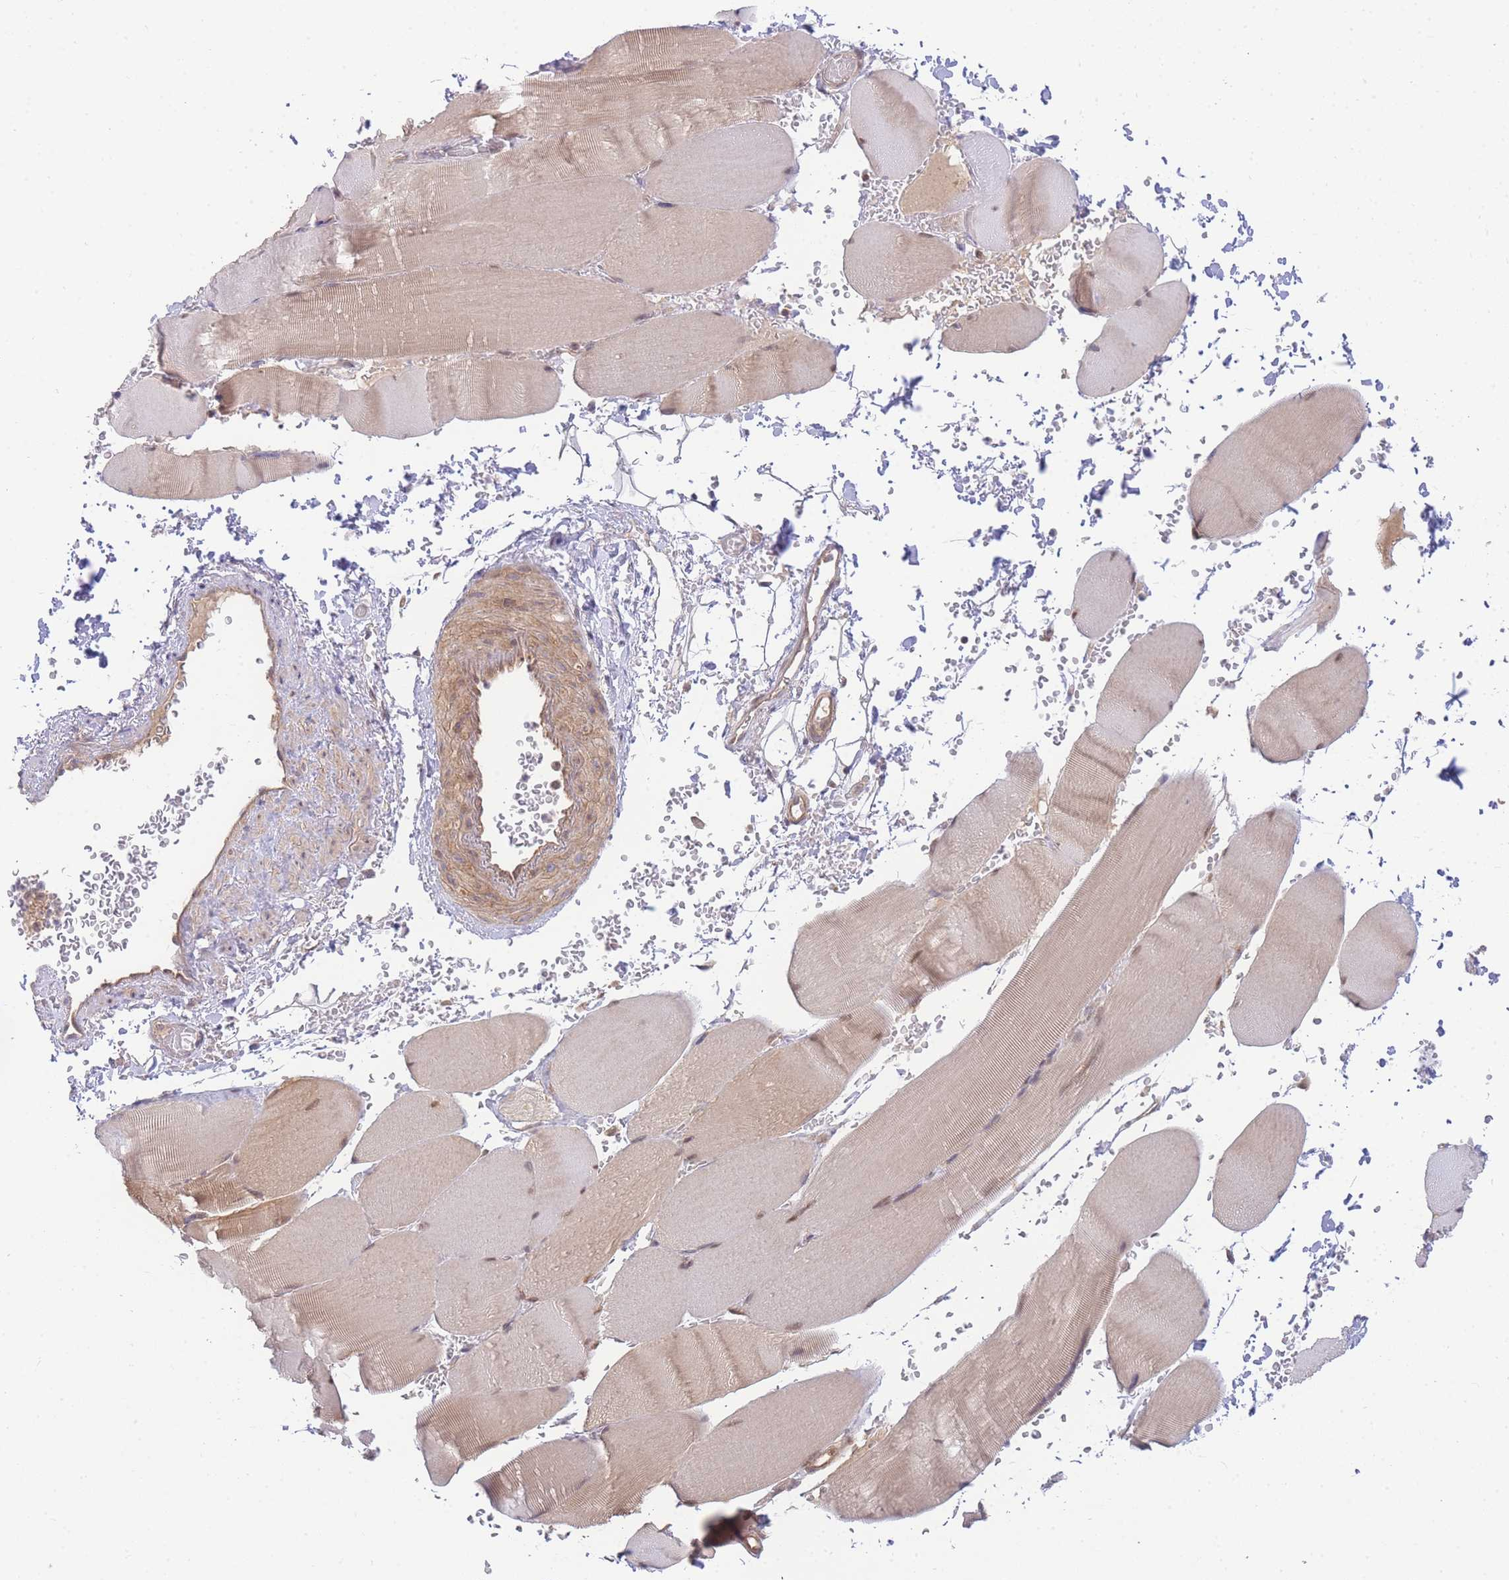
{"staining": {"intensity": "moderate", "quantity": ">75%", "location": "cytoplasmic/membranous,nuclear"}, "tissue": "skeletal muscle", "cell_type": "Myocytes", "image_type": "normal", "snomed": [{"axis": "morphology", "description": "Normal tissue, NOS"}, {"axis": "topography", "description": "Skeletal muscle"}, {"axis": "topography", "description": "Head-Neck"}], "caption": "Immunohistochemical staining of unremarkable skeletal muscle displays >75% levels of moderate cytoplasmic/membranous,nuclear protein positivity in approximately >75% of myocytes.", "gene": "KIAA1191", "patient": {"sex": "male", "age": 66}}